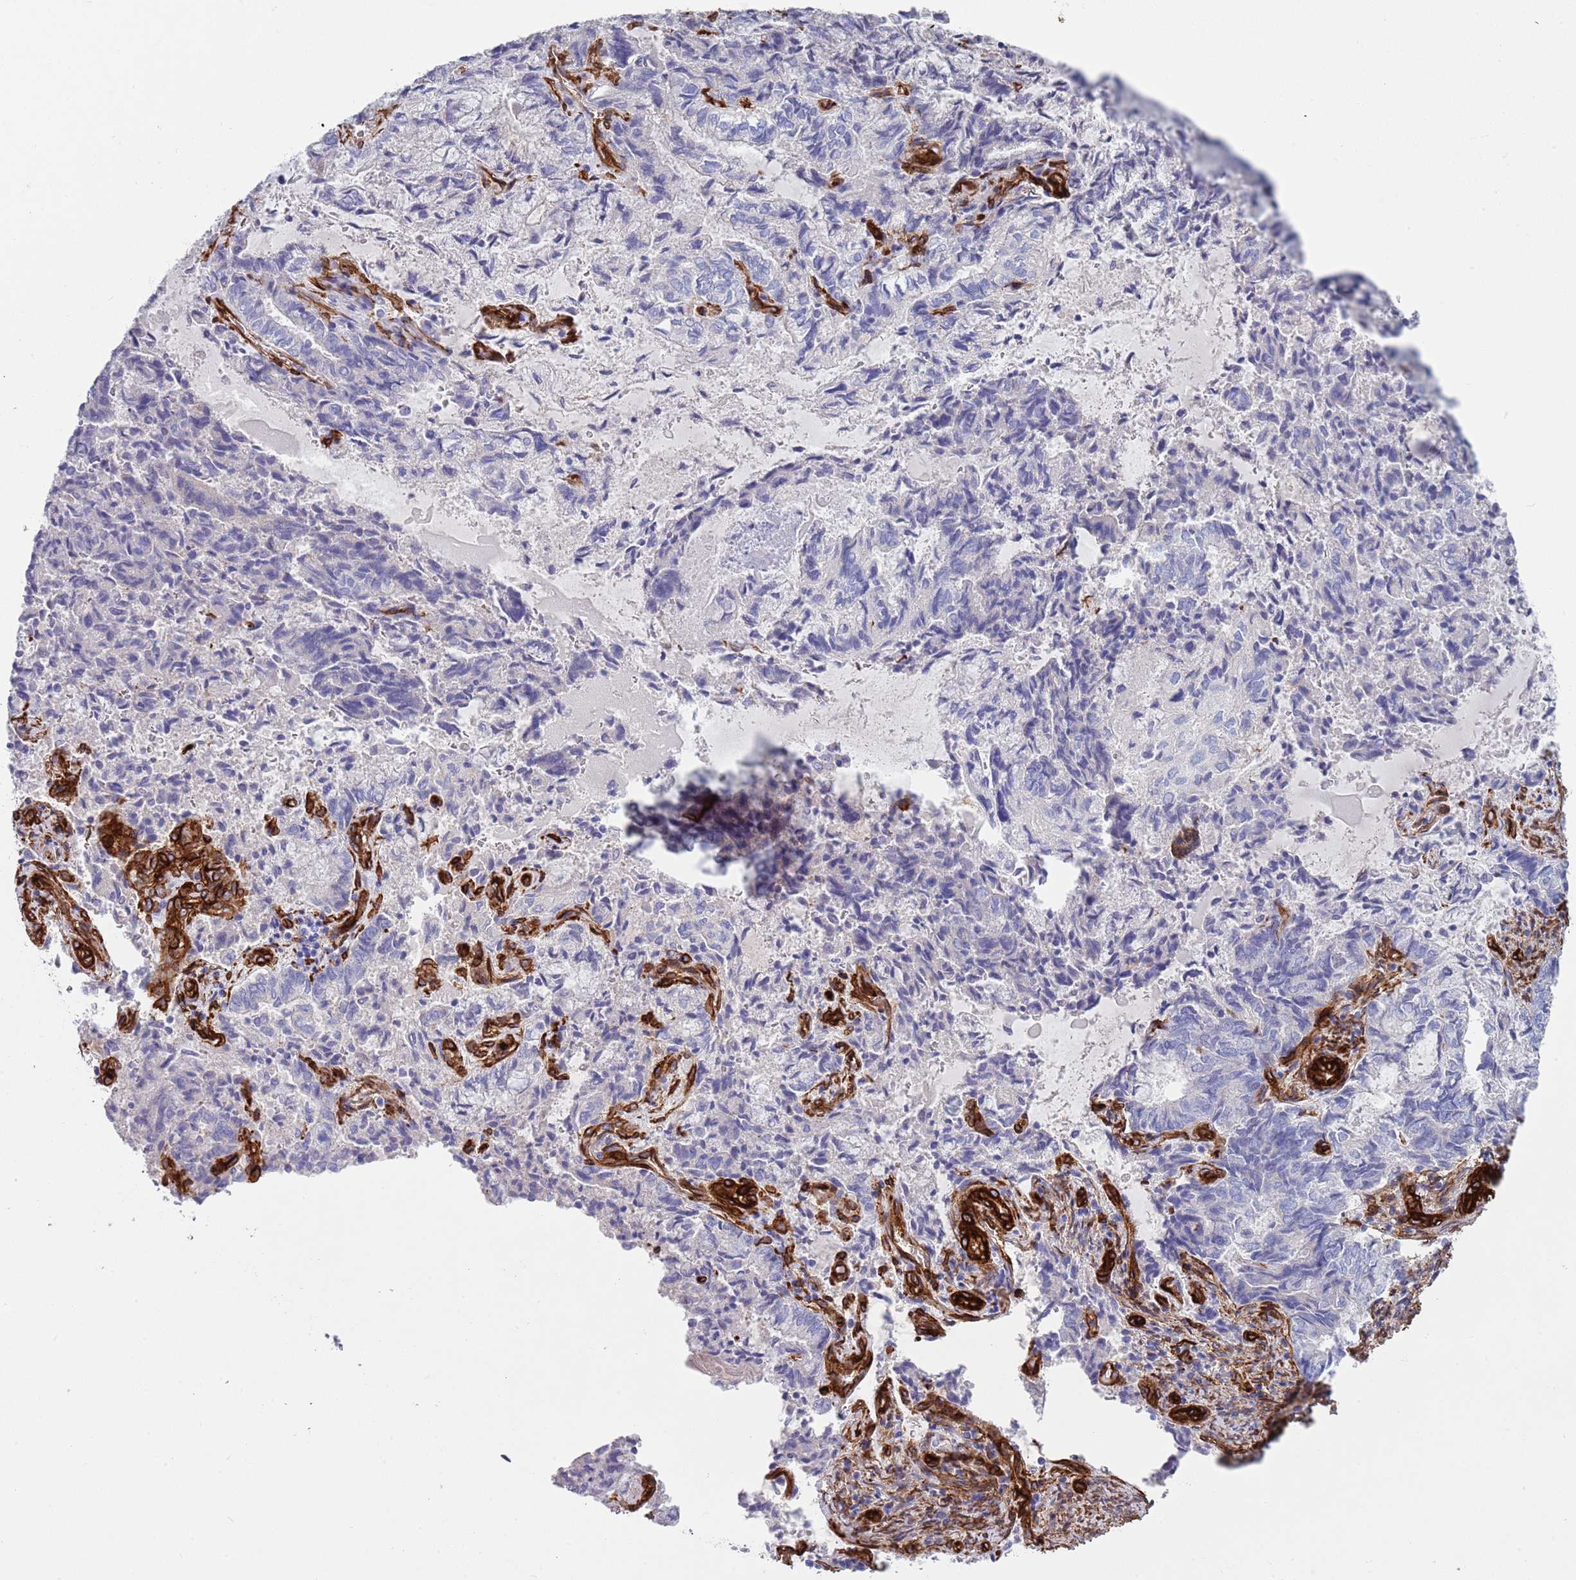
{"staining": {"intensity": "negative", "quantity": "none", "location": "none"}, "tissue": "endometrial cancer", "cell_type": "Tumor cells", "image_type": "cancer", "snomed": [{"axis": "morphology", "description": "Adenocarcinoma, NOS"}, {"axis": "topography", "description": "Endometrium"}], "caption": "The immunohistochemistry micrograph has no significant staining in tumor cells of endometrial cancer (adenocarcinoma) tissue.", "gene": "CAV2", "patient": {"sex": "female", "age": 80}}